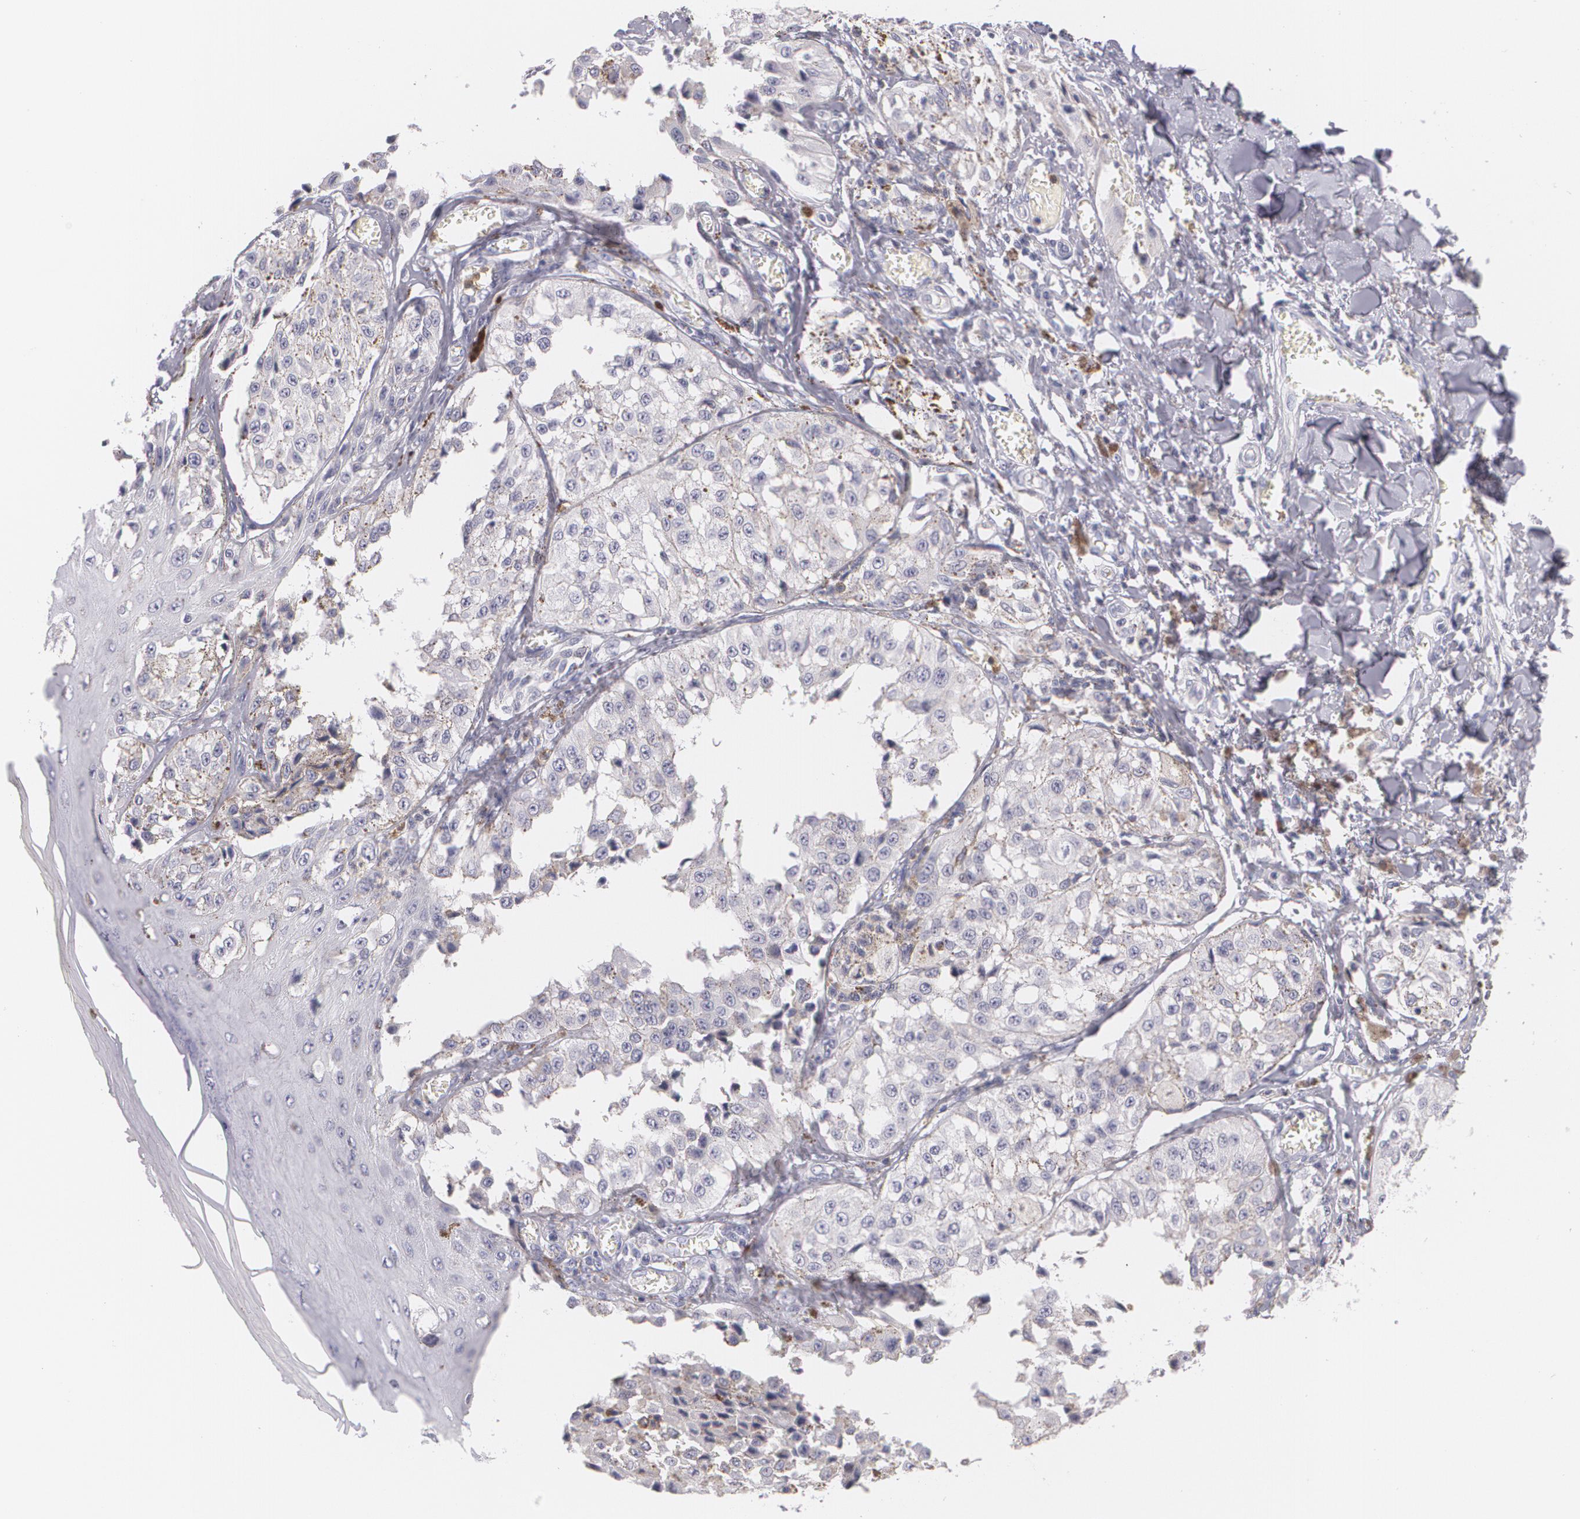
{"staining": {"intensity": "negative", "quantity": "none", "location": "none"}, "tissue": "melanoma", "cell_type": "Tumor cells", "image_type": "cancer", "snomed": [{"axis": "morphology", "description": "Malignant melanoma, NOS"}, {"axis": "topography", "description": "Skin"}], "caption": "Image shows no protein expression in tumor cells of malignant melanoma tissue.", "gene": "FAM181A", "patient": {"sex": "female", "age": 82}}